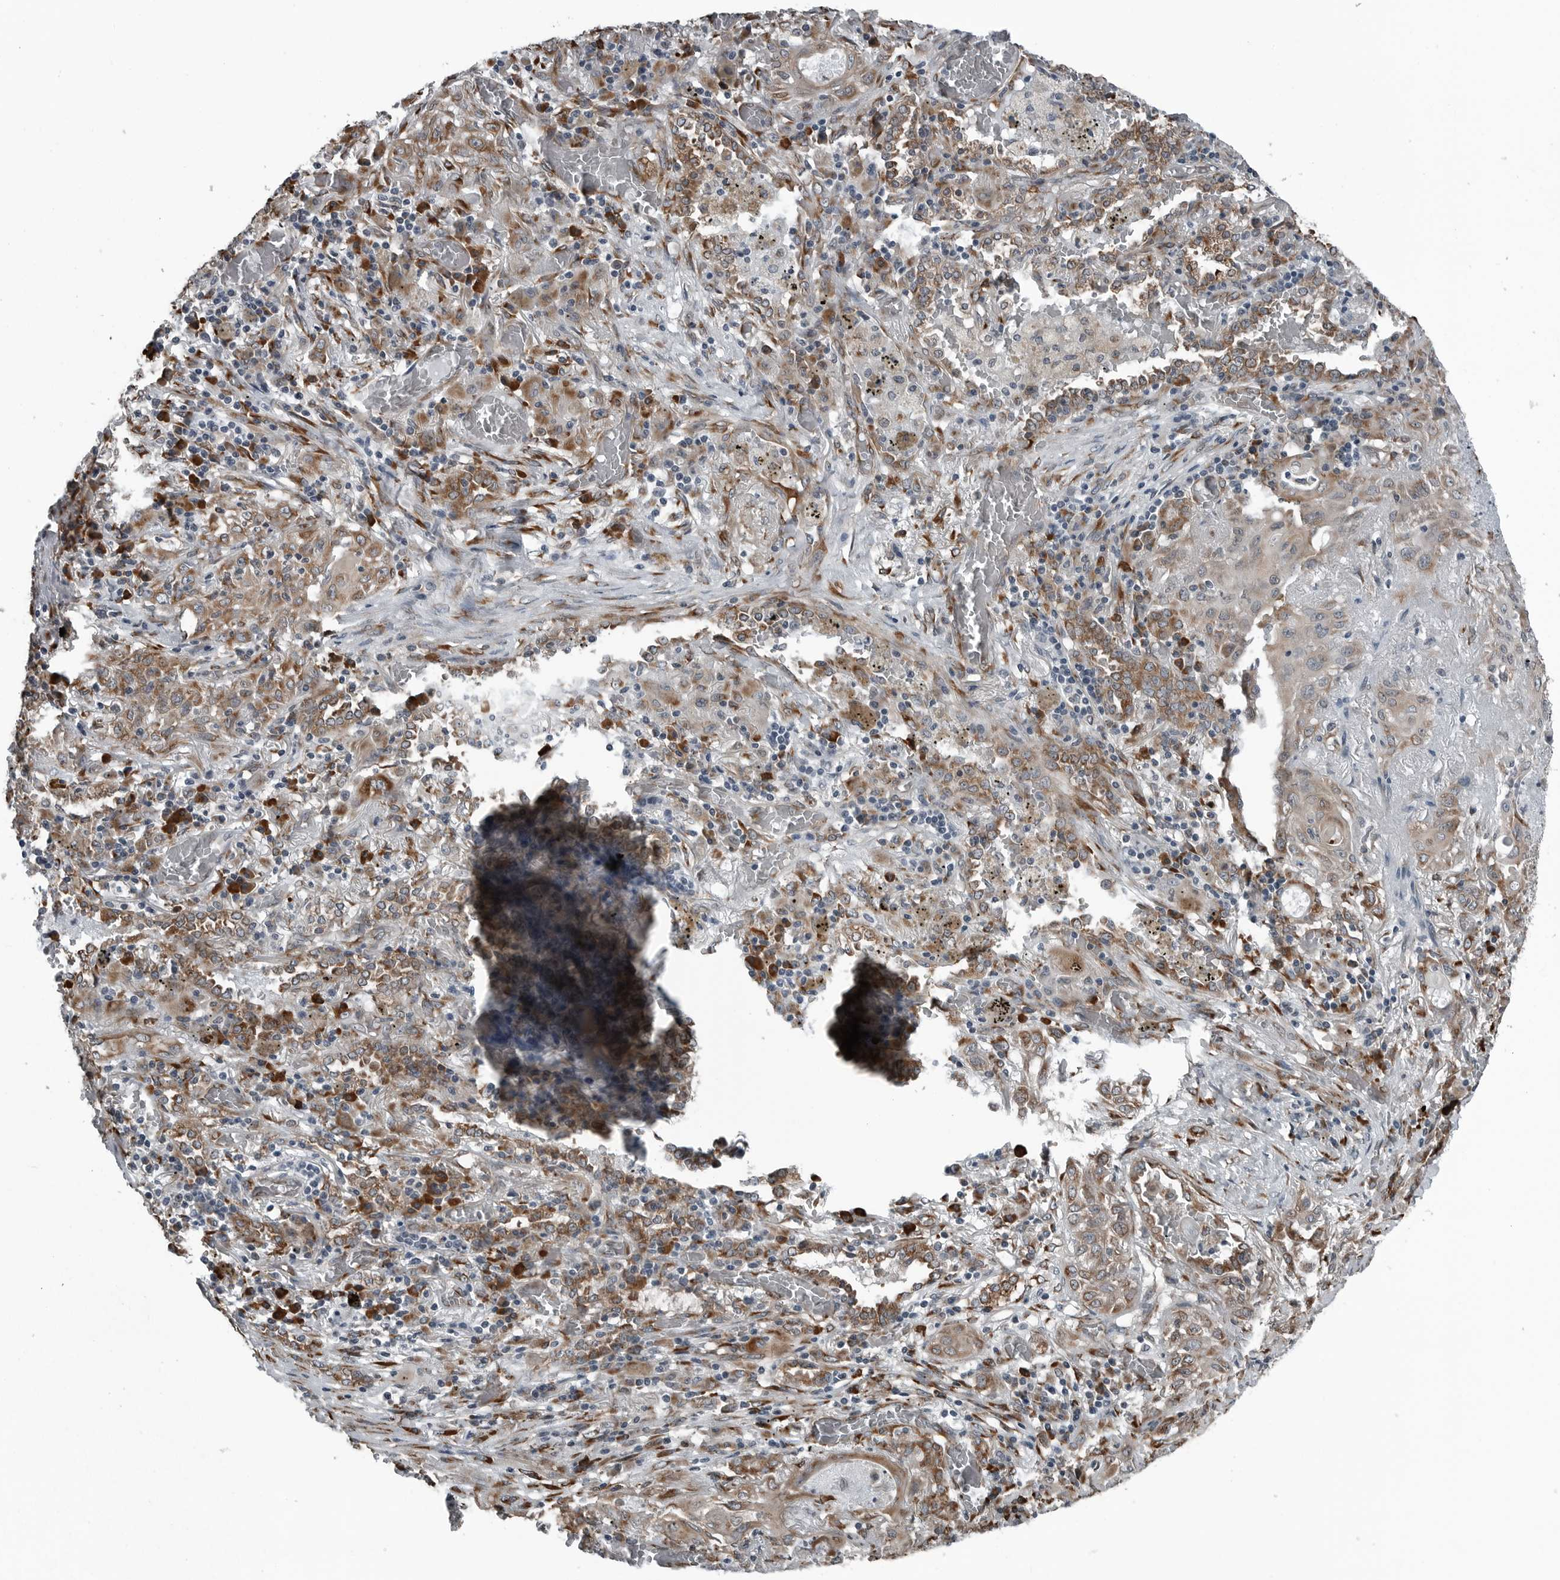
{"staining": {"intensity": "weak", "quantity": ">75%", "location": "cytoplasmic/membranous"}, "tissue": "lung cancer", "cell_type": "Tumor cells", "image_type": "cancer", "snomed": [{"axis": "morphology", "description": "Squamous cell carcinoma, NOS"}, {"axis": "topography", "description": "Lung"}], "caption": "Immunohistochemistry staining of squamous cell carcinoma (lung), which exhibits low levels of weak cytoplasmic/membranous staining in about >75% of tumor cells indicating weak cytoplasmic/membranous protein expression. The staining was performed using DAB (brown) for protein detection and nuclei were counterstained in hematoxylin (blue).", "gene": "CEP85", "patient": {"sex": "female", "age": 47}}